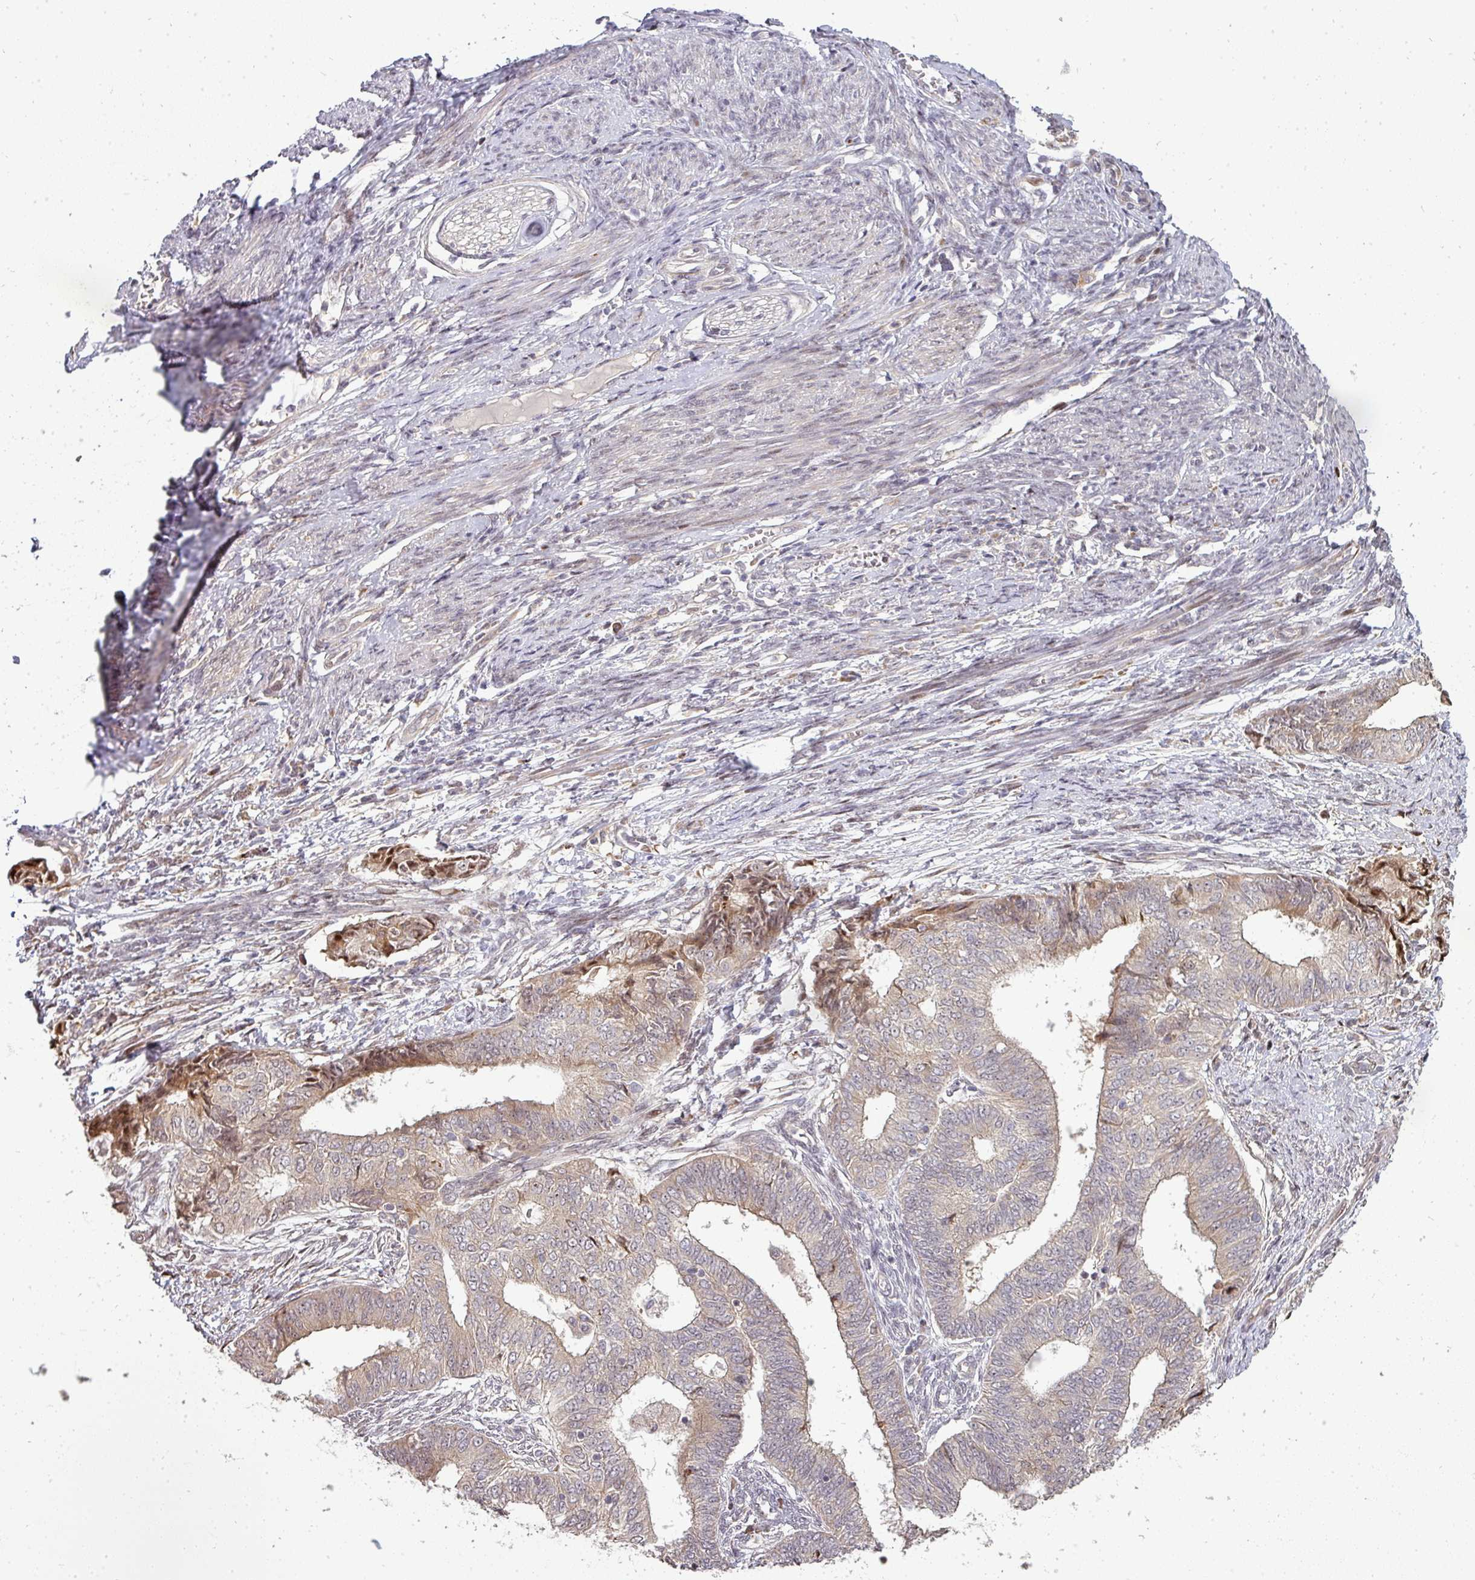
{"staining": {"intensity": "weak", "quantity": "25%-75%", "location": "cytoplasmic/membranous"}, "tissue": "endometrial cancer", "cell_type": "Tumor cells", "image_type": "cancer", "snomed": [{"axis": "morphology", "description": "Adenocarcinoma, NOS"}, {"axis": "topography", "description": "Endometrium"}], "caption": "Immunohistochemical staining of human endometrial cancer displays low levels of weak cytoplasmic/membranous expression in about 25%-75% of tumor cells.", "gene": "PATZ1", "patient": {"sex": "female", "age": 62}}